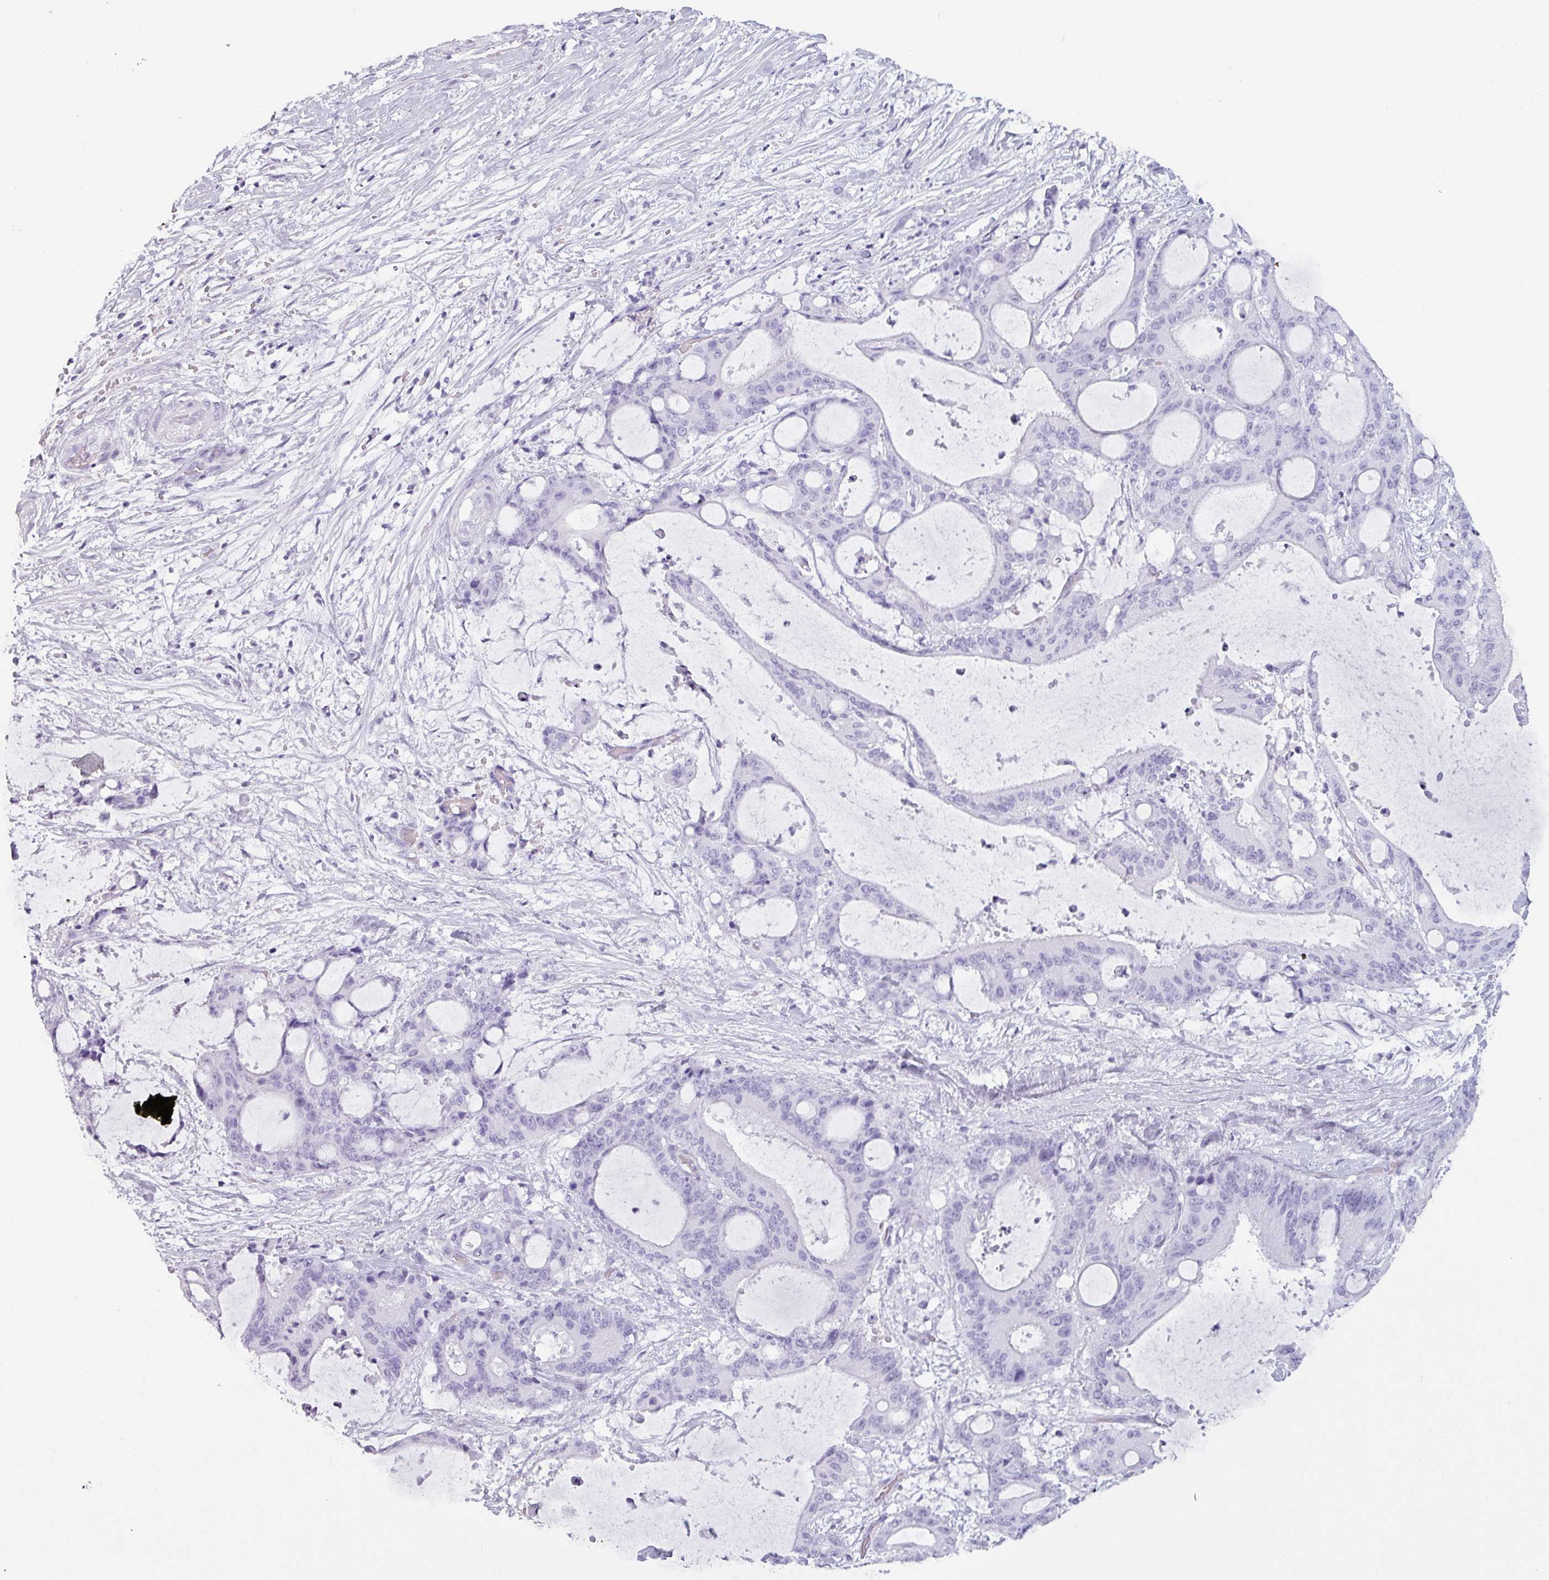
{"staining": {"intensity": "negative", "quantity": "none", "location": "none"}, "tissue": "liver cancer", "cell_type": "Tumor cells", "image_type": "cancer", "snomed": [{"axis": "morphology", "description": "Normal tissue, NOS"}, {"axis": "morphology", "description": "Cholangiocarcinoma"}, {"axis": "topography", "description": "Liver"}, {"axis": "topography", "description": "Peripheral nerve tissue"}], "caption": "High power microscopy histopathology image of an immunohistochemistry micrograph of liver cholangiocarcinoma, revealing no significant positivity in tumor cells.", "gene": "CRYBB2", "patient": {"sex": "female", "age": 73}}